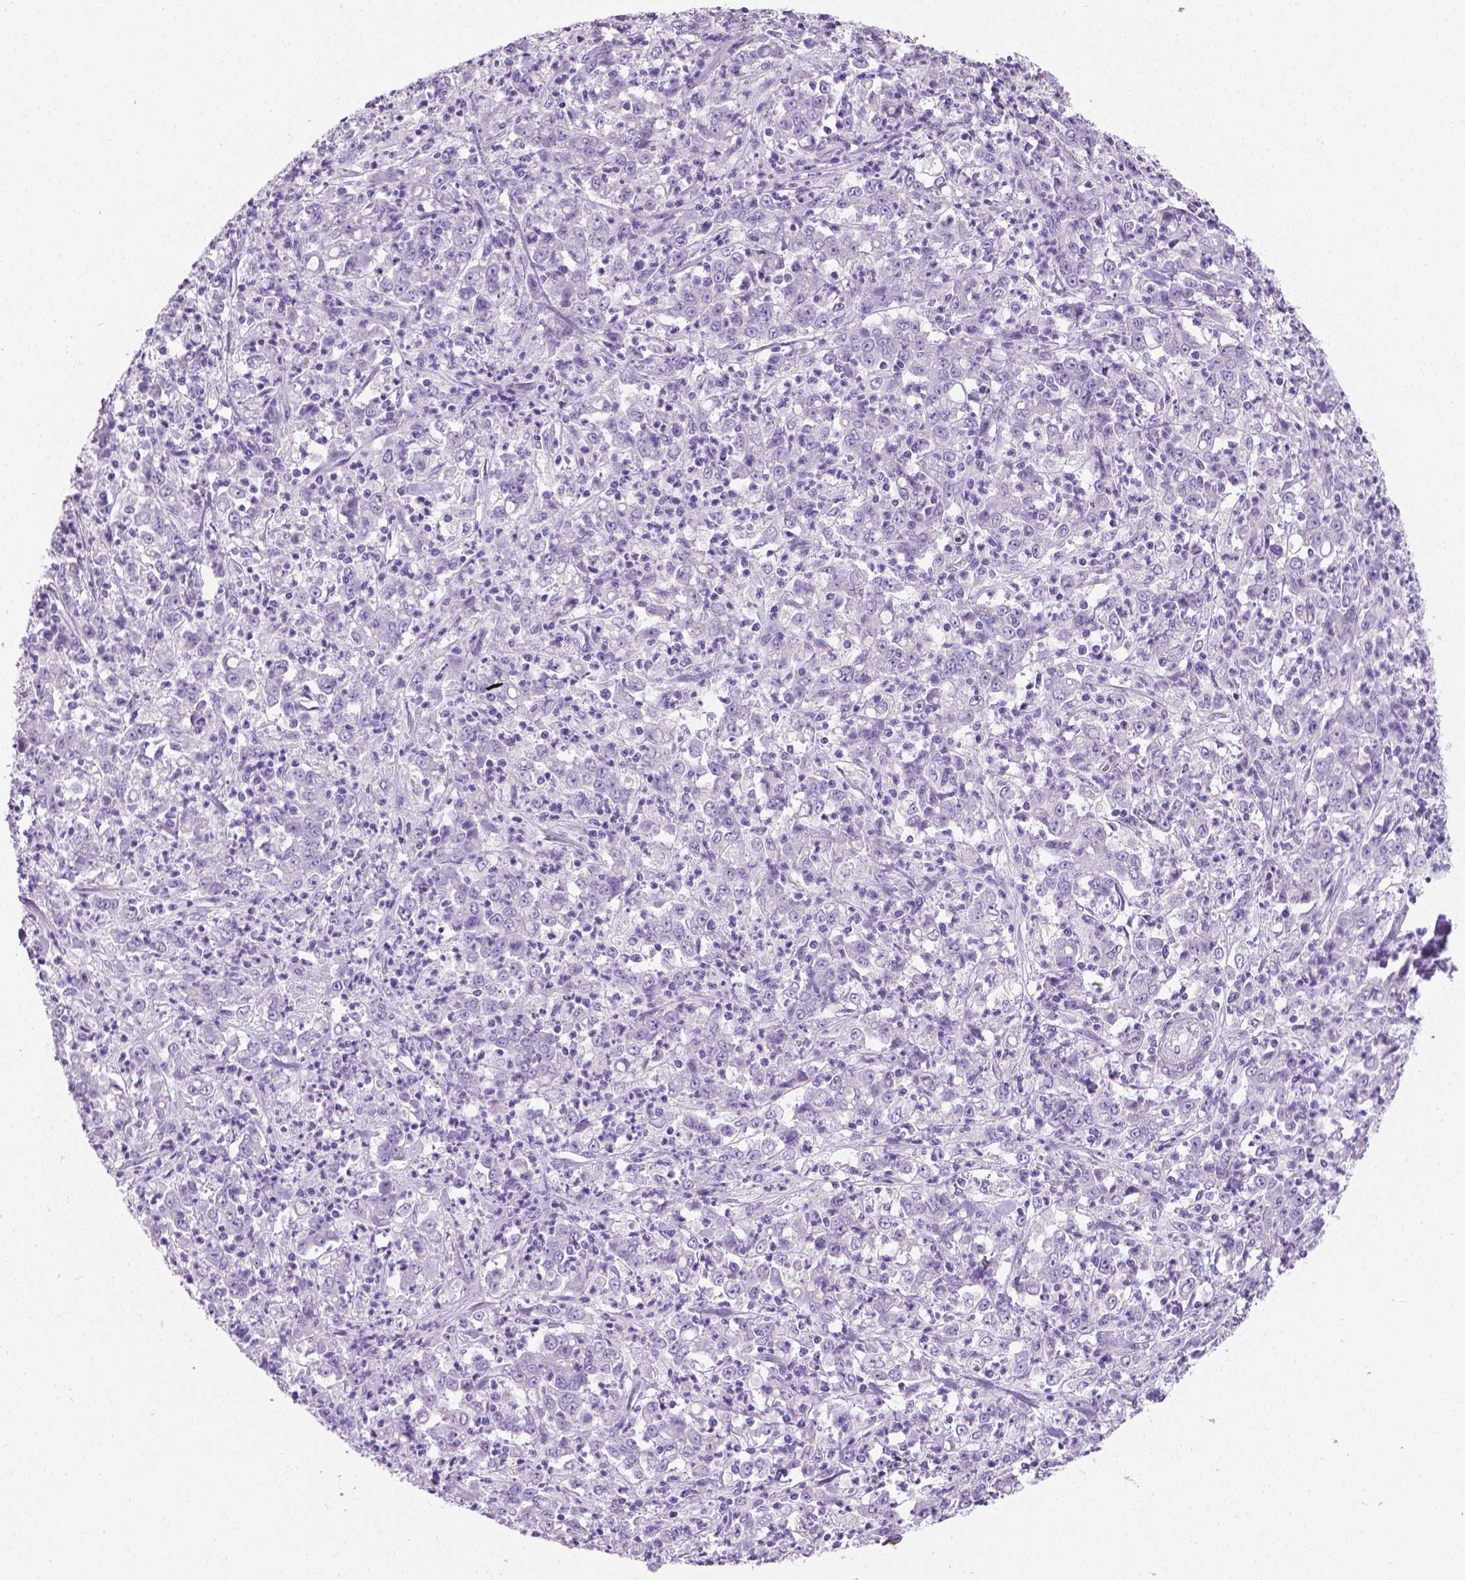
{"staining": {"intensity": "negative", "quantity": "none", "location": "none"}, "tissue": "stomach cancer", "cell_type": "Tumor cells", "image_type": "cancer", "snomed": [{"axis": "morphology", "description": "Adenocarcinoma, NOS"}, {"axis": "topography", "description": "Stomach, lower"}], "caption": "Histopathology image shows no significant protein expression in tumor cells of stomach cancer (adenocarcinoma).", "gene": "PNMA2", "patient": {"sex": "female", "age": 71}}